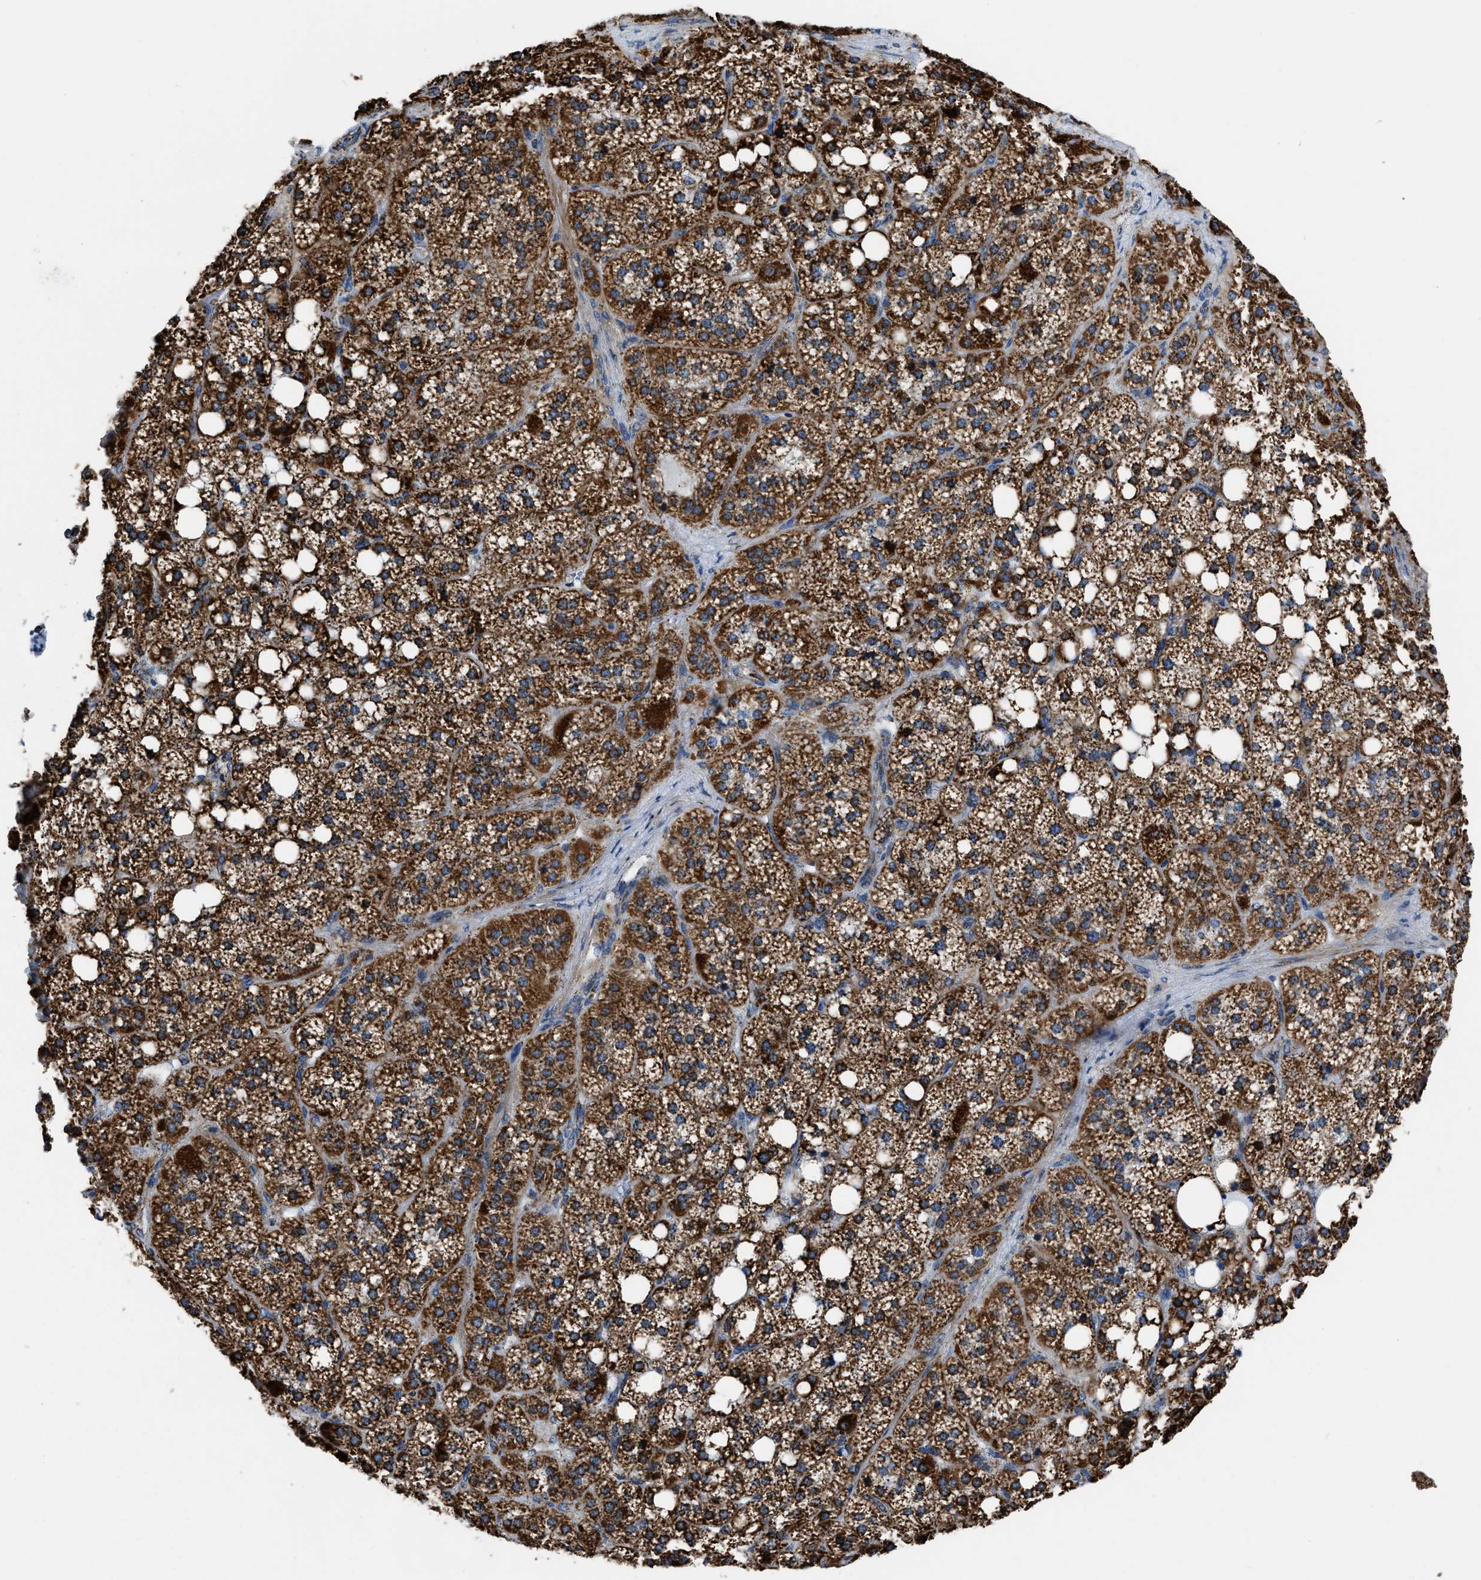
{"staining": {"intensity": "strong", "quantity": ">75%", "location": "cytoplasmic/membranous"}, "tissue": "adrenal gland", "cell_type": "Glandular cells", "image_type": "normal", "snomed": [{"axis": "morphology", "description": "Normal tissue, NOS"}, {"axis": "topography", "description": "Adrenal gland"}], "caption": "Adrenal gland stained with a protein marker exhibits strong staining in glandular cells.", "gene": "NSD3", "patient": {"sex": "female", "age": 59}}